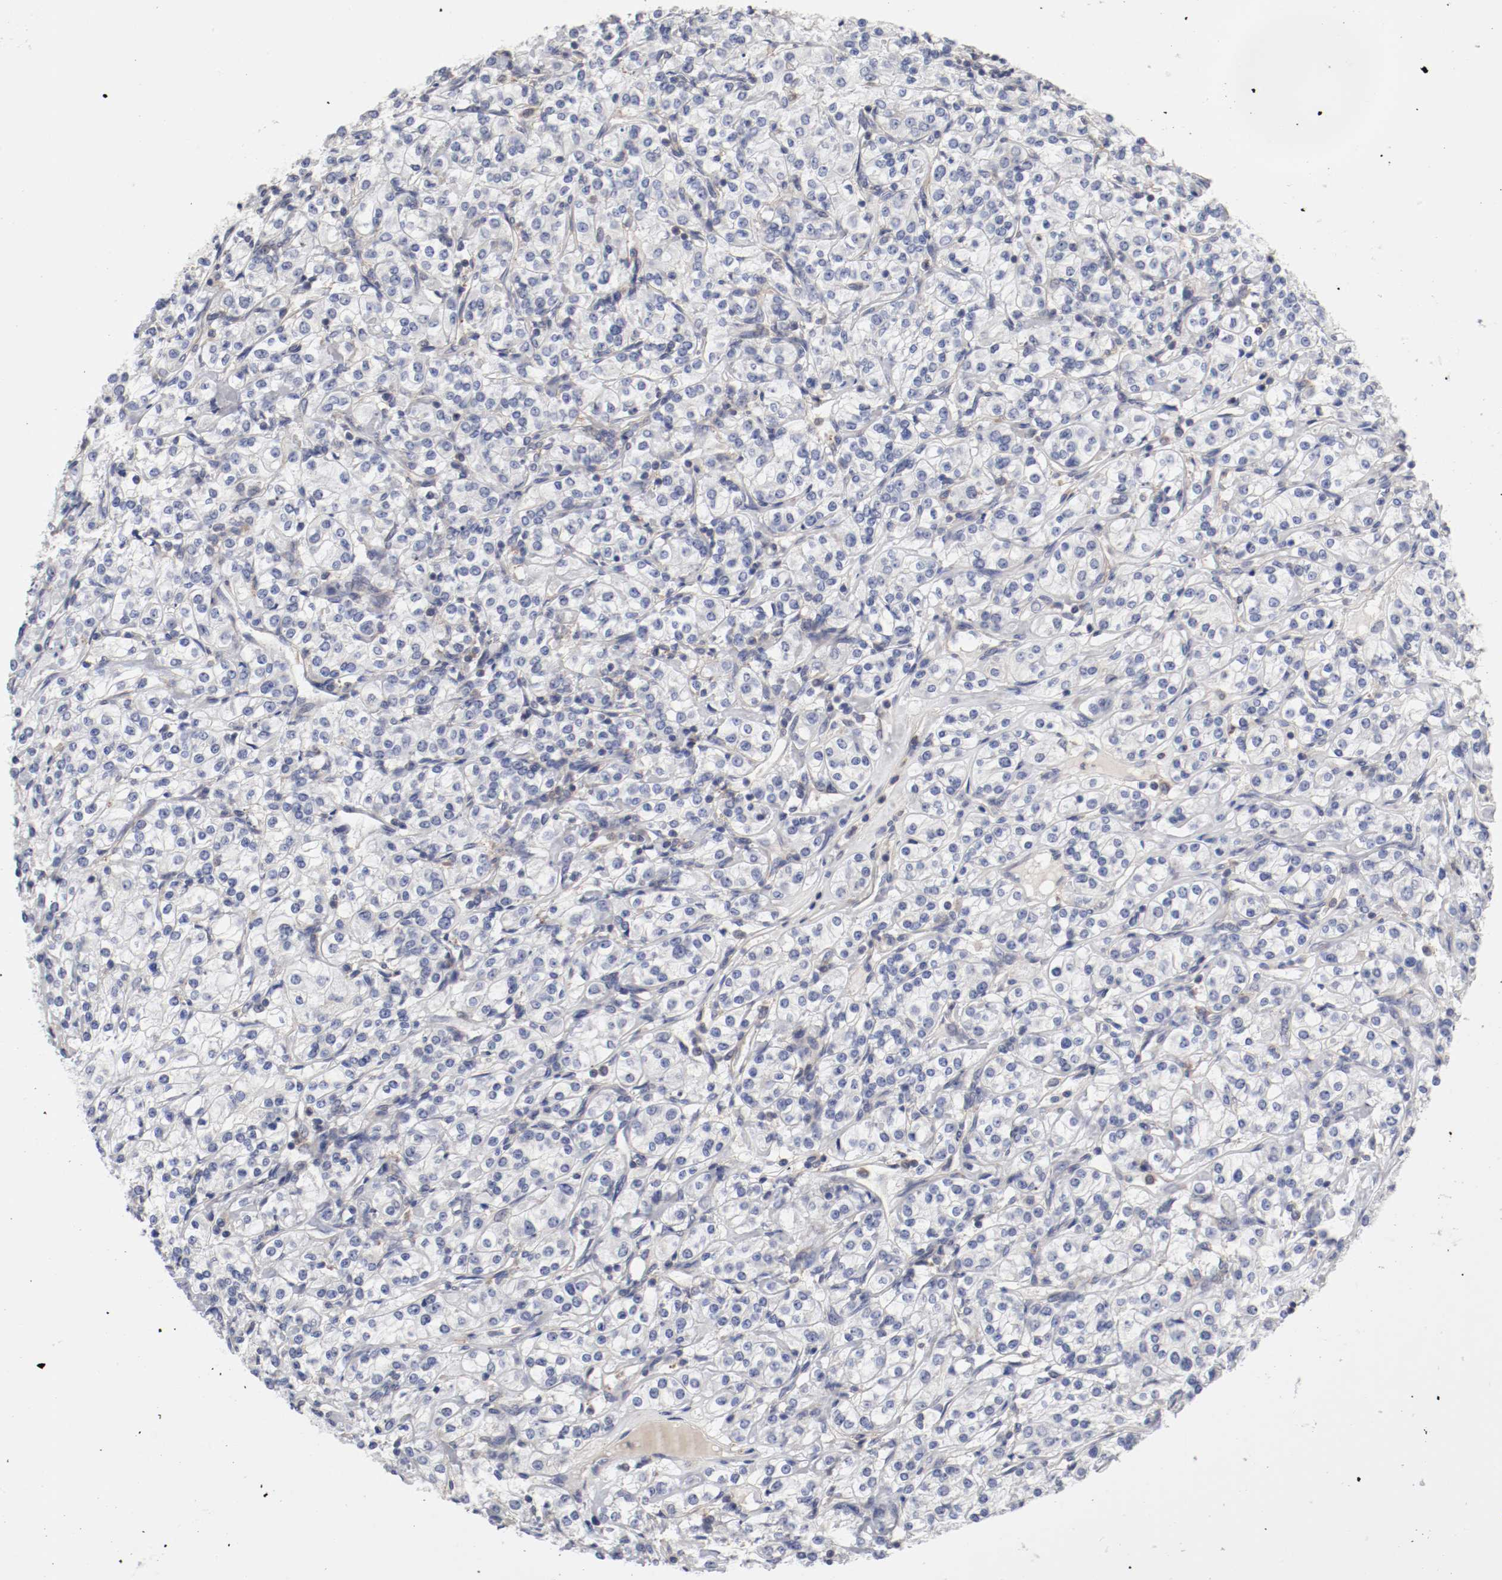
{"staining": {"intensity": "negative", "quantity": "none", "location": "none"}, "tissue": "renal cancer", "cell_type": "Tumor cells", "image_type": "cancer", "snomed": [{"axis": "morphology", "description": "Adenocarcinoma, NOS"}, {"axis": "topography", "description": "Kidney"}], "caption": "Immunohistochemistry (IHC) of adenocarcinoma (renal) demonstrates no positivity in tumor cells.", "gene": "CBL", "patient": {"sex": "male", "age": 77}}